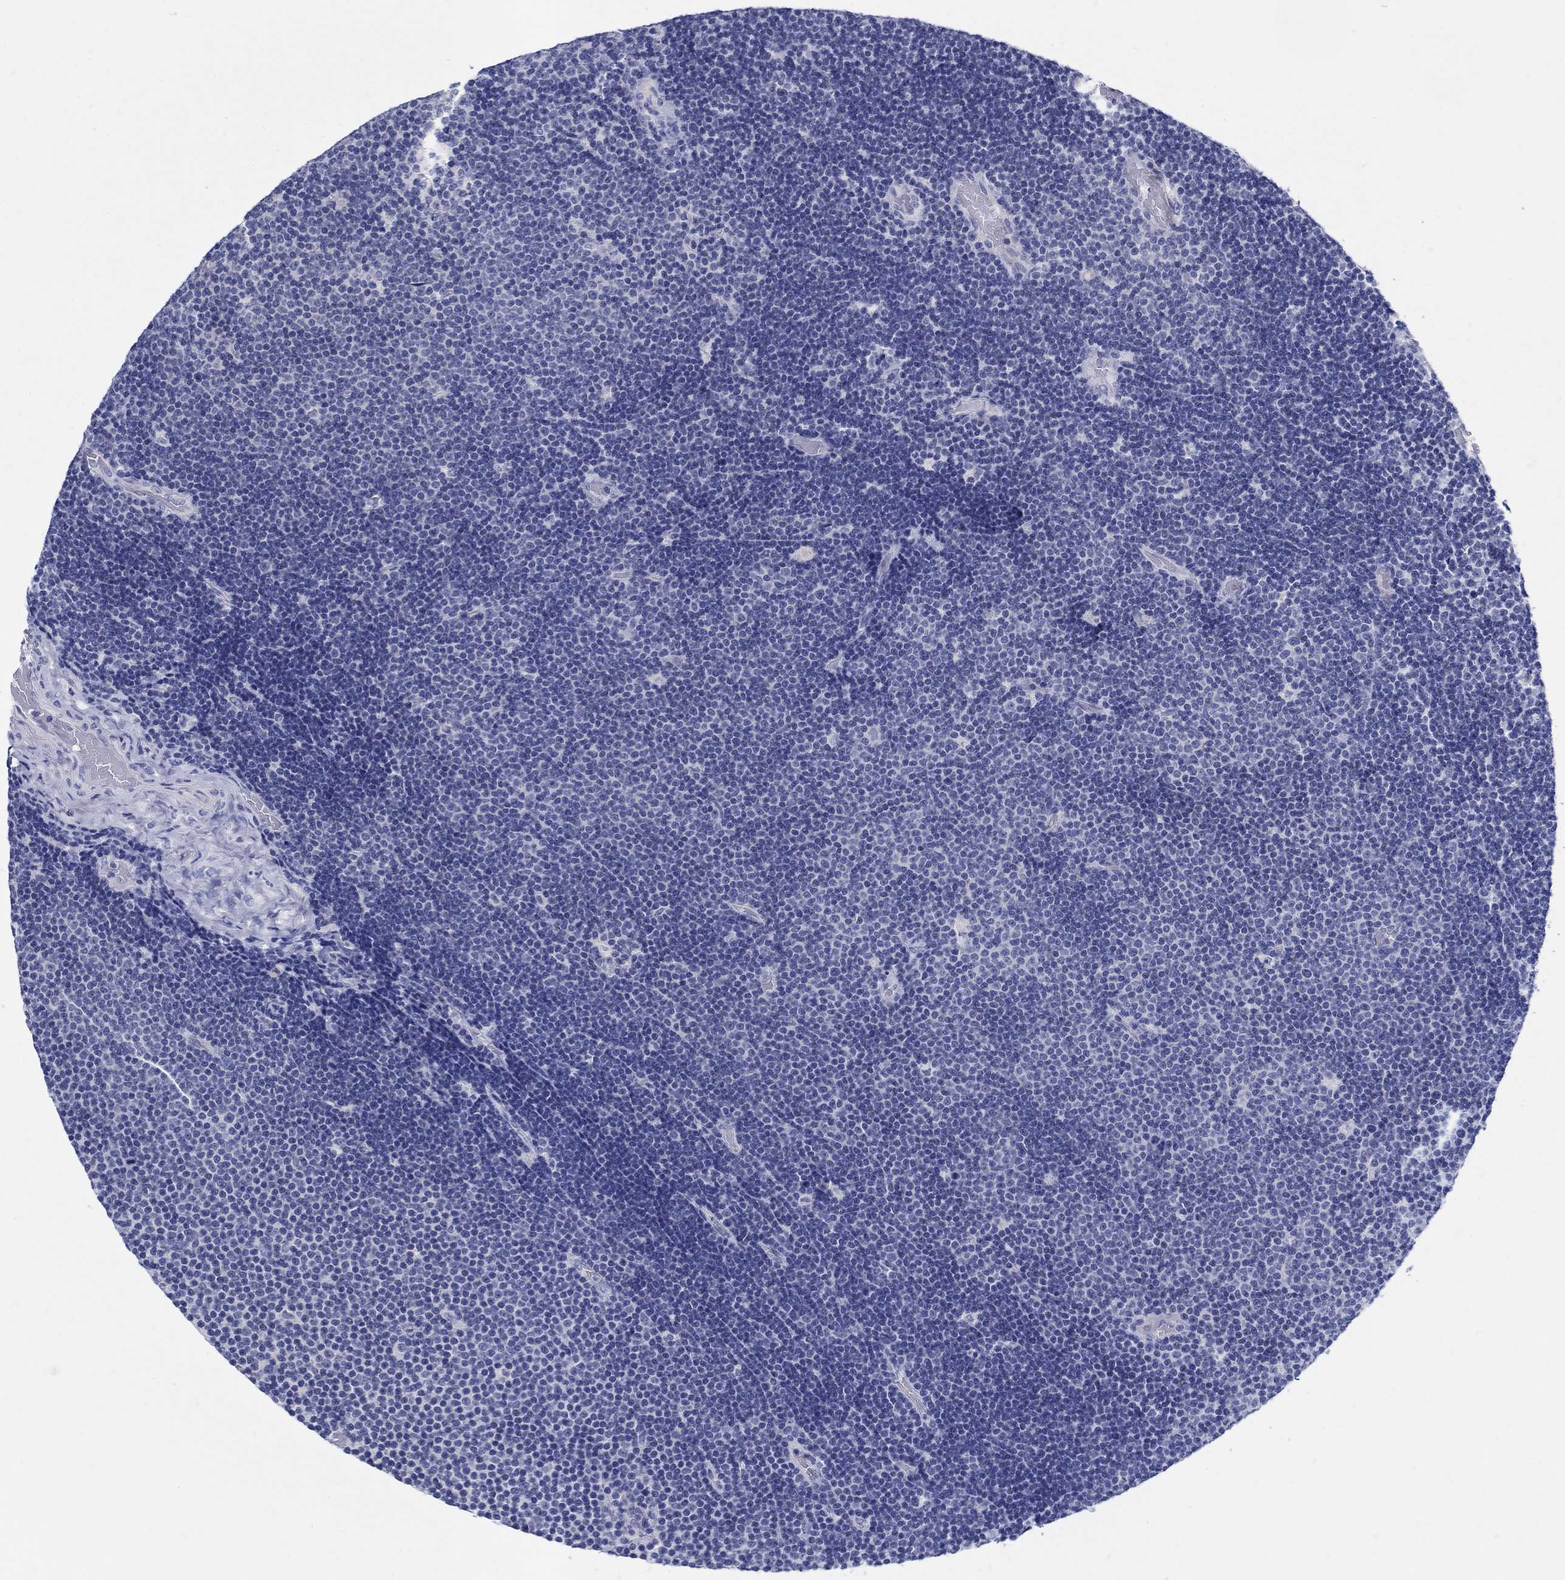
{"staining": {"intensity": "negative", "quantity": "none", "location": "none"}, "tissue": "lymphoma", "cell_type": "Tumor cells", "image_type": "cancer", "snomed": [{"axis": "morphology", "description": "Malignant lymphoma, non-Hodgkin's type, Low grade"}, {"axis": "topography", "description": "Brain"}], "caption": "A high-resolution photomicrograph shows immunohistochemistry staining of malignant lymphoma, non-Hodgkin's type (low-grade), which reveals no significant staining in tumor cells. (Immunohistochemistry, brightfield microscopy, high magnification).", "gene": "CRYGD", "patient": {"sex": "female", "age": 66}}